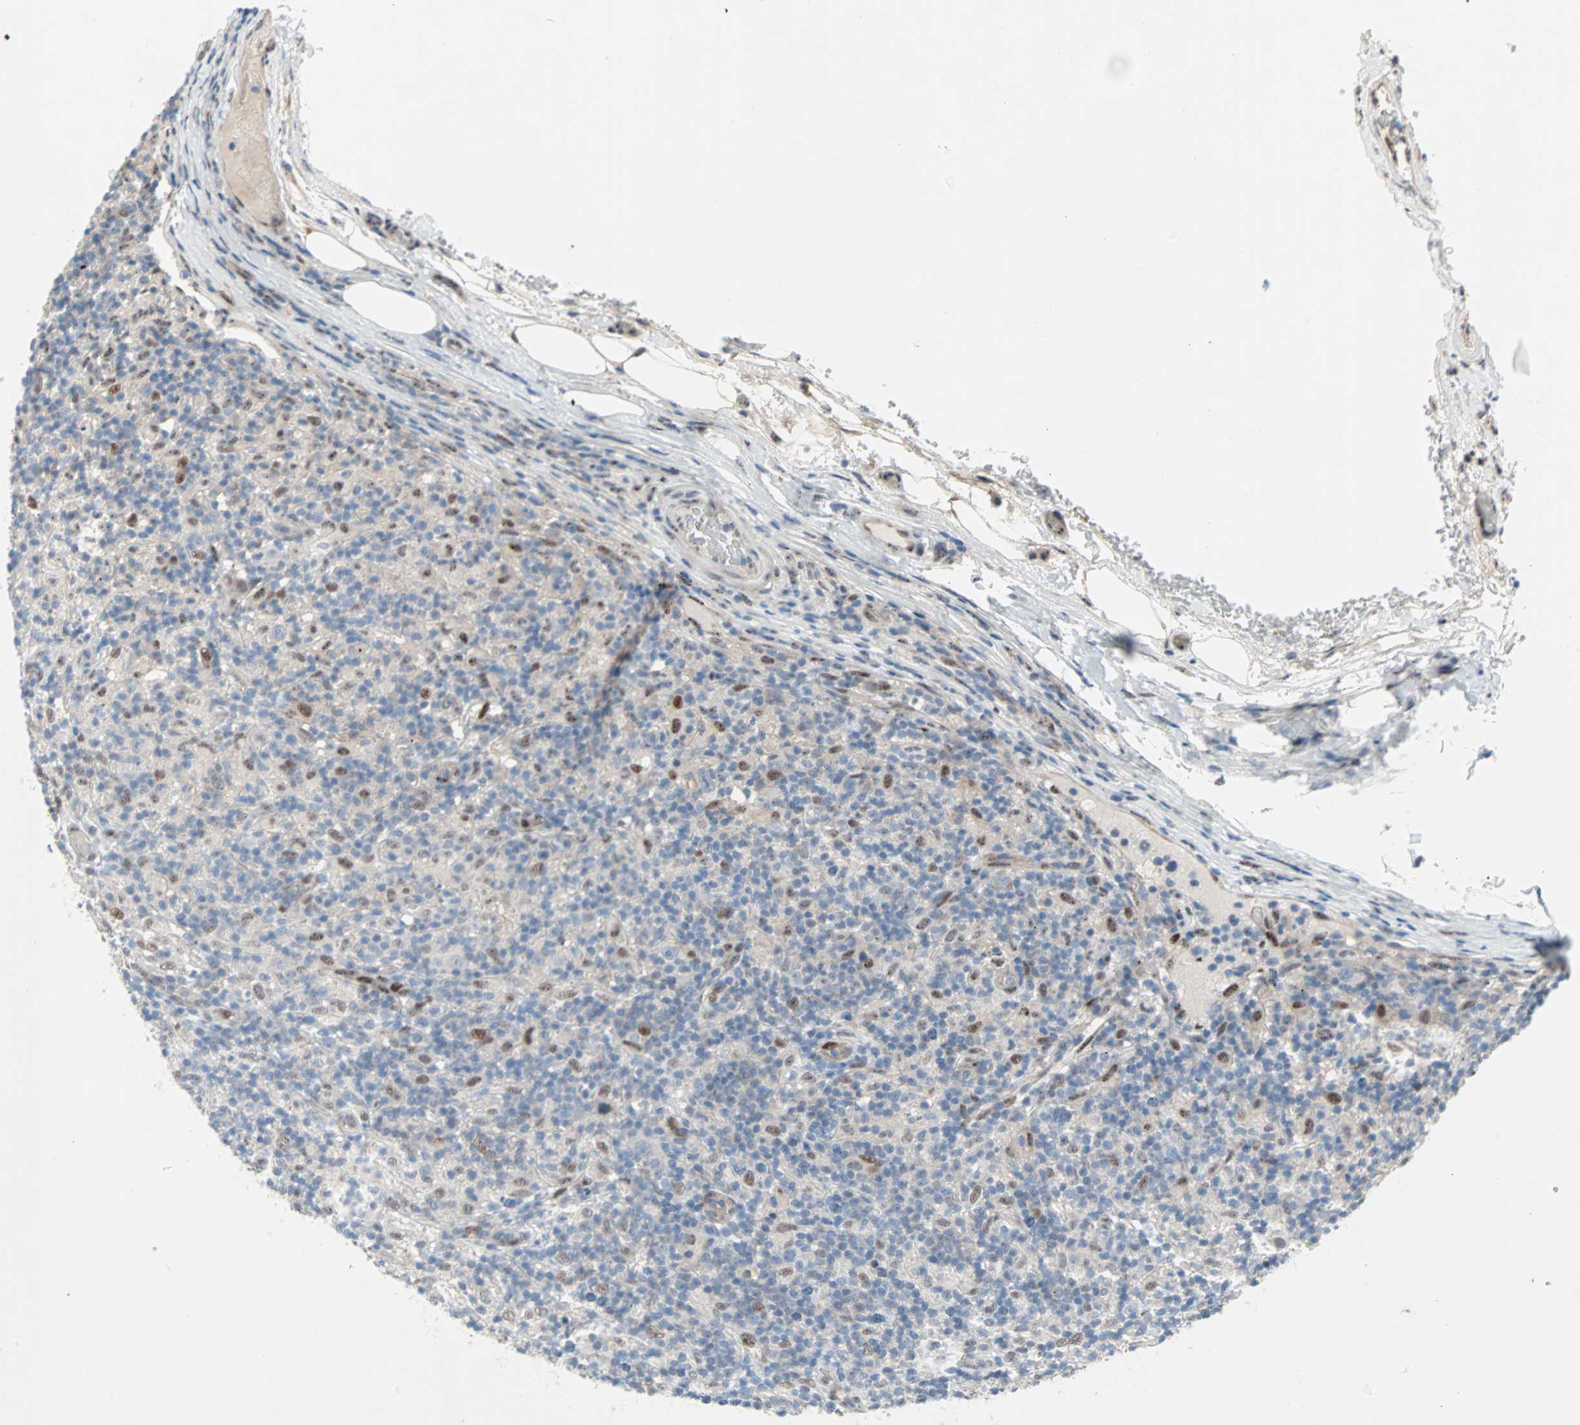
{"staining": {"intensity": "negative", "quantity": "none", "location": "none"}, "tissue": "lymphoma", "cell_type": "Tumor cells", "image_type": "cancer", "snomed": [{"axis": "morphology", "description": "Hodgkin's disease, NOS"}, {"axis": "topography", "description": "Lymph node"}], "caption": "Immunohistochemistry histopathology image of human lymphoma stained for a protein (brown), which demonstrates no staining in tumor cells.", "gene": "CAND2", "patient": {"sex": "male", "age": 70}}